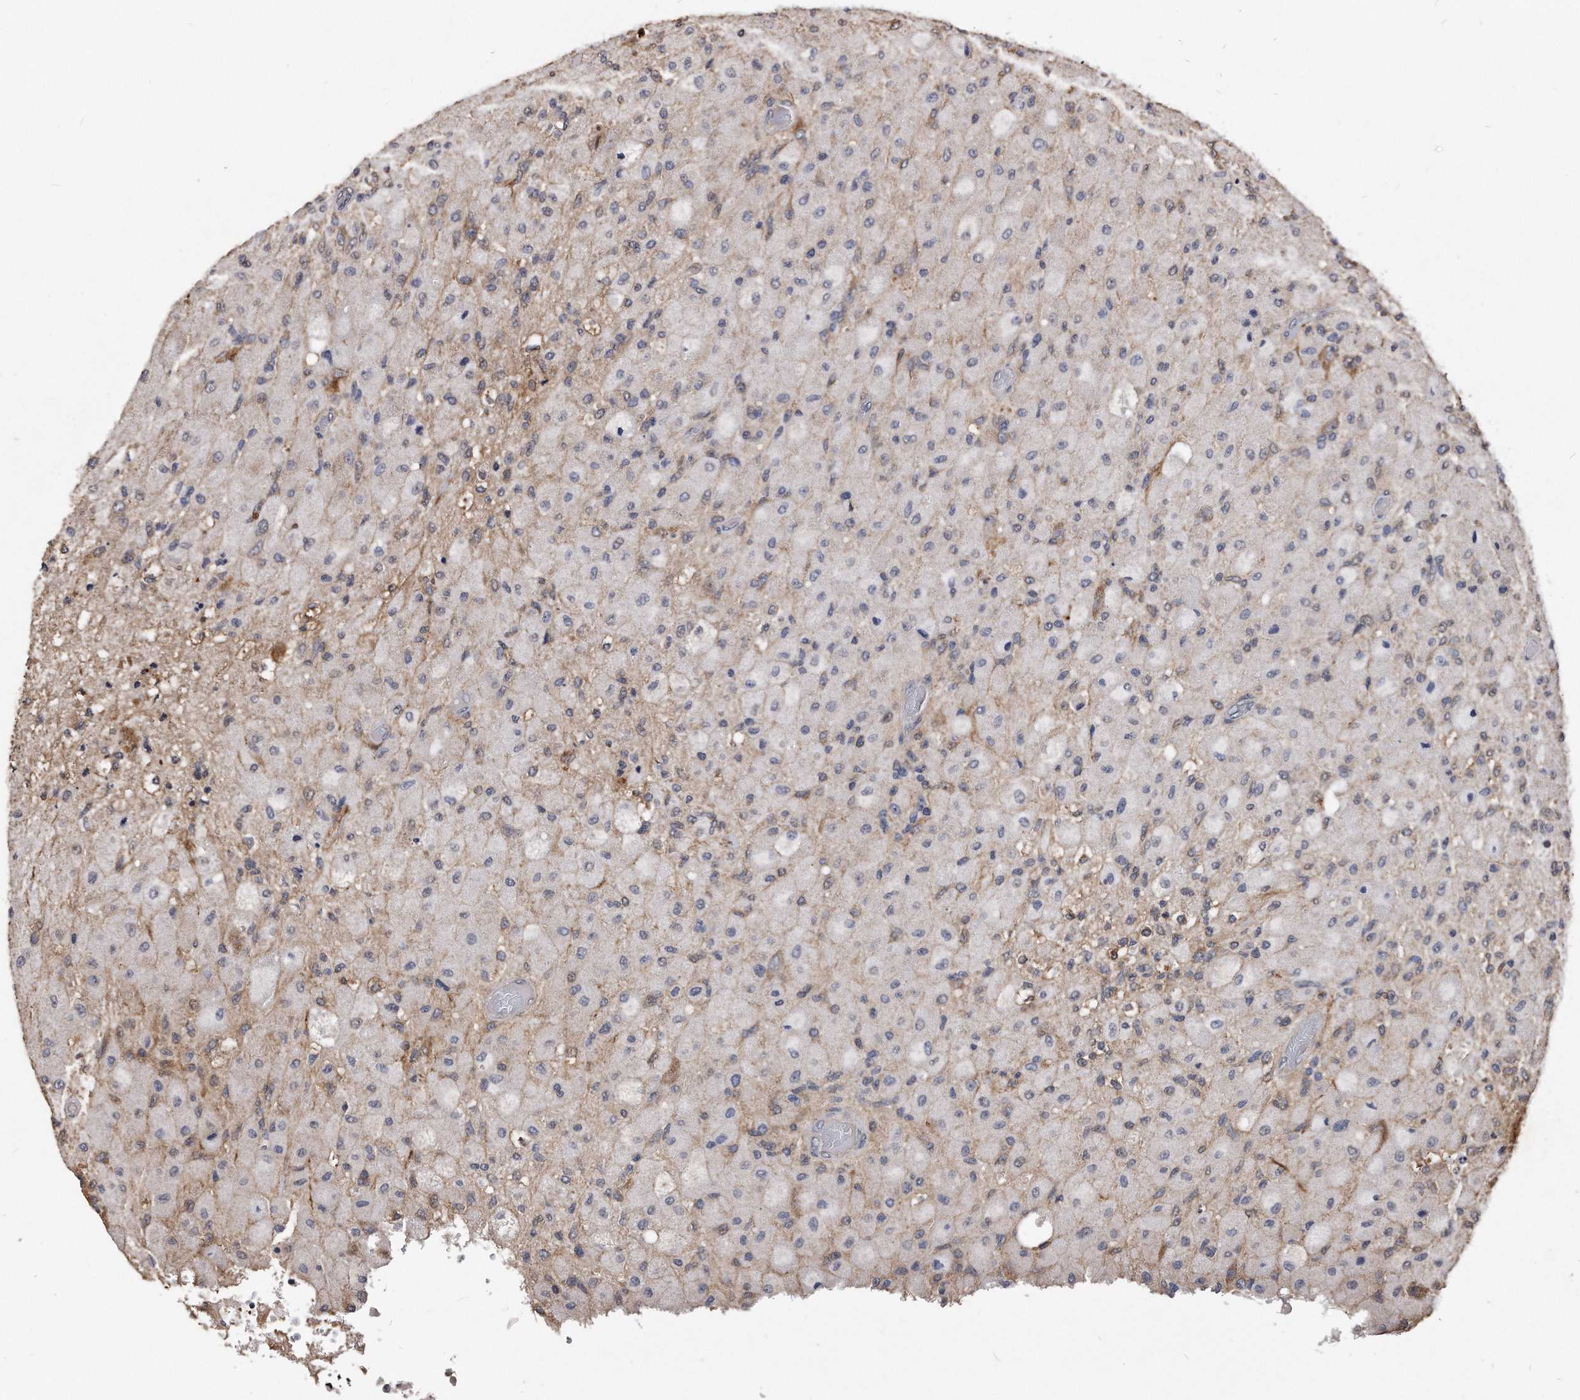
{"staining": {"intensity": "negative", "quantity": "none", "location": "none"}, "tissue": "glioma", "cell_type": "Tumor cells", "image_type": "cancer", "snomed": [{"axis": "morphology", "description": "Normal tissue, NOS"}, {"axis": "morphology", "description": "Glioma, malignant, High grade"}, {"axis": "topography", "description": "Cerebral cortex"}], "caption": "IHC of glioma displays no positivity in tumor cells. (DAB (3,3'-diaminobenzidine) IHC with hematoxylin counter stain).", "gene": "IL20RA", "patient": {"sex": "male", "age": 77}}